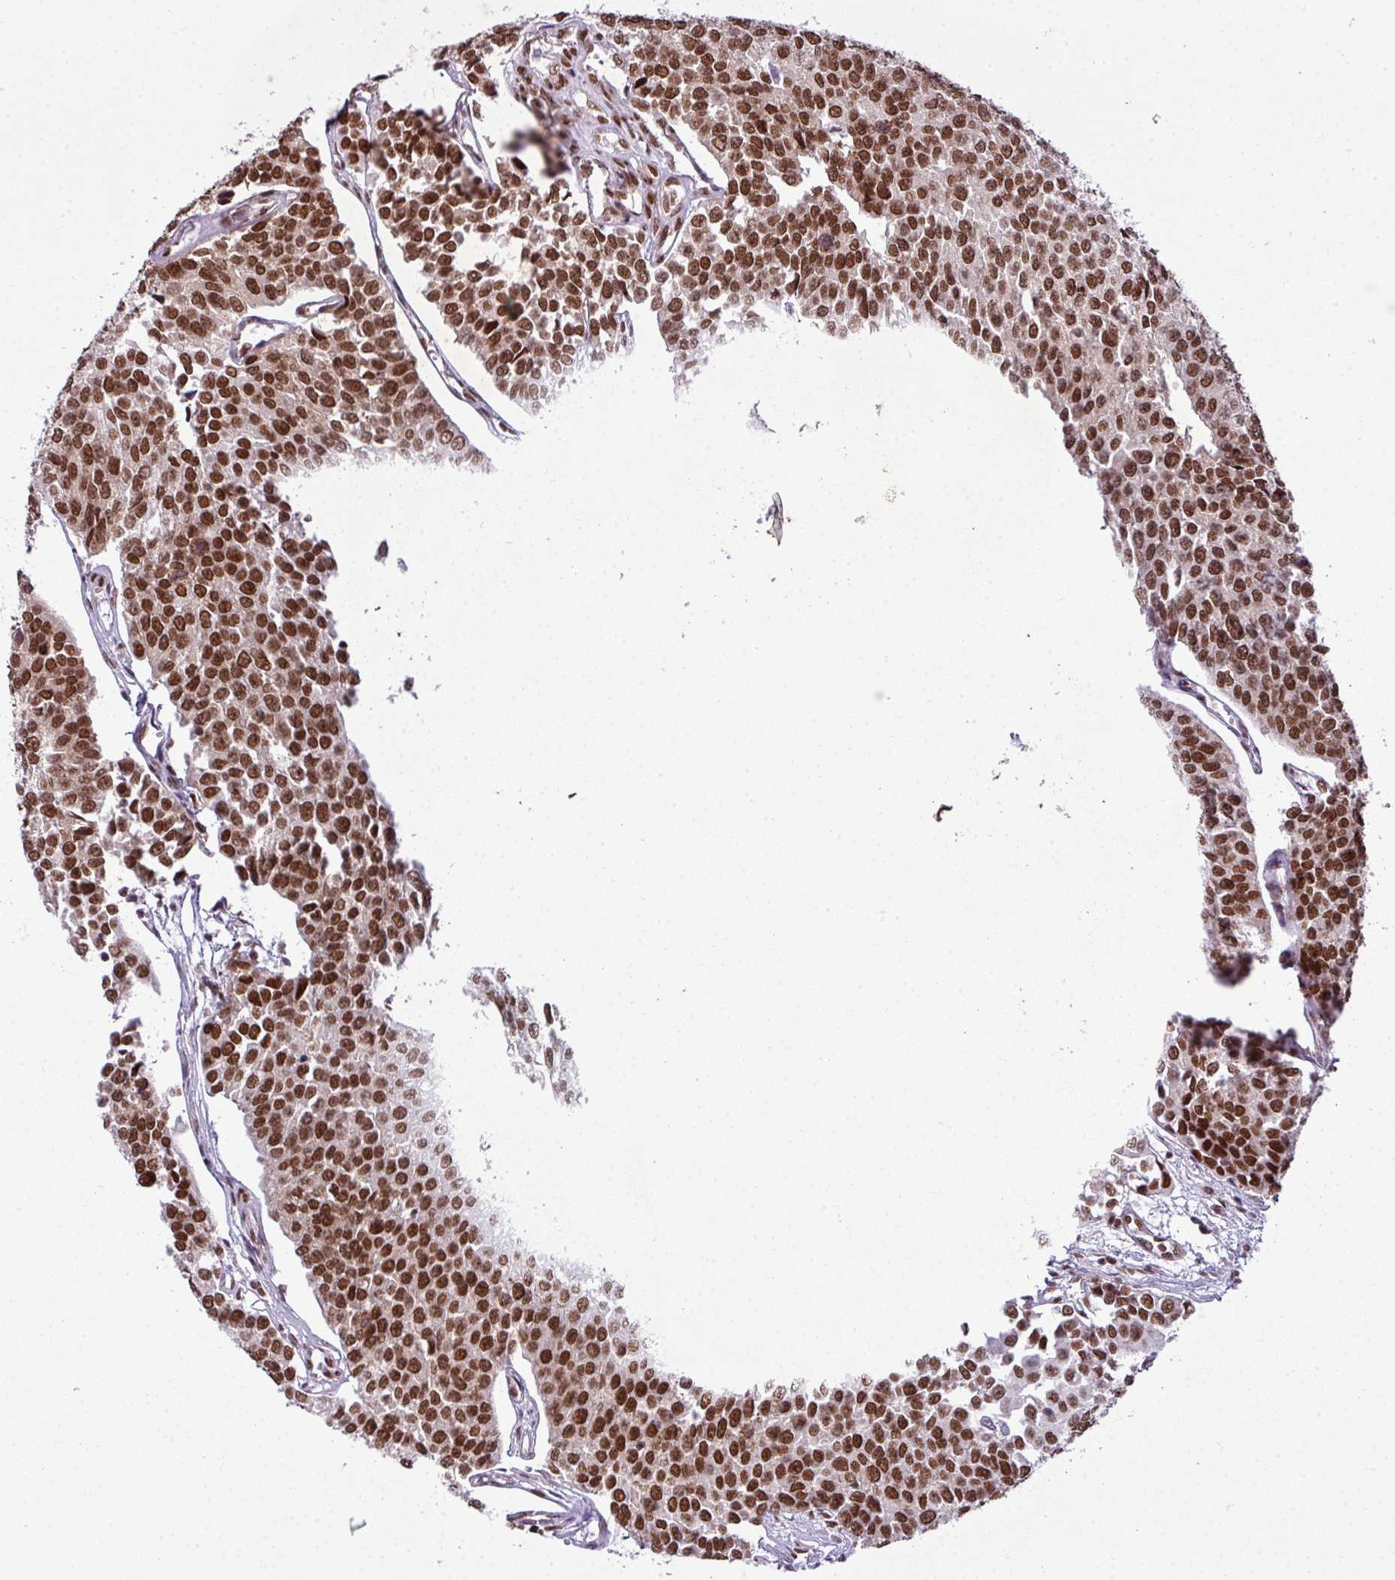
{"staining": {"intensity": "strong", "quantity": ">75%", "location": "nuclear"}, "tissue": "urothelial cancer", "cell_type": "Tumor cells", "image_type": "cancer", "snomed": [{"axis": "morphology", "description": "Urothelial carcinoma, Low grade"}, {"axis": "topography", "description": "Urinary bladder"}], "caption": "Low-grade urothelial carcinoma tissue exhibits strong nuclear positivity in approximately >75% of tumor cells, visualized by immunohistochemistry. The staining is performed using DAB brown chromogen to label protein expression. The nuclei are counter-stained blue using hematoxylin.", "gene": "ARL6IP4", "patient": {"sex": "female", "age": 78}}